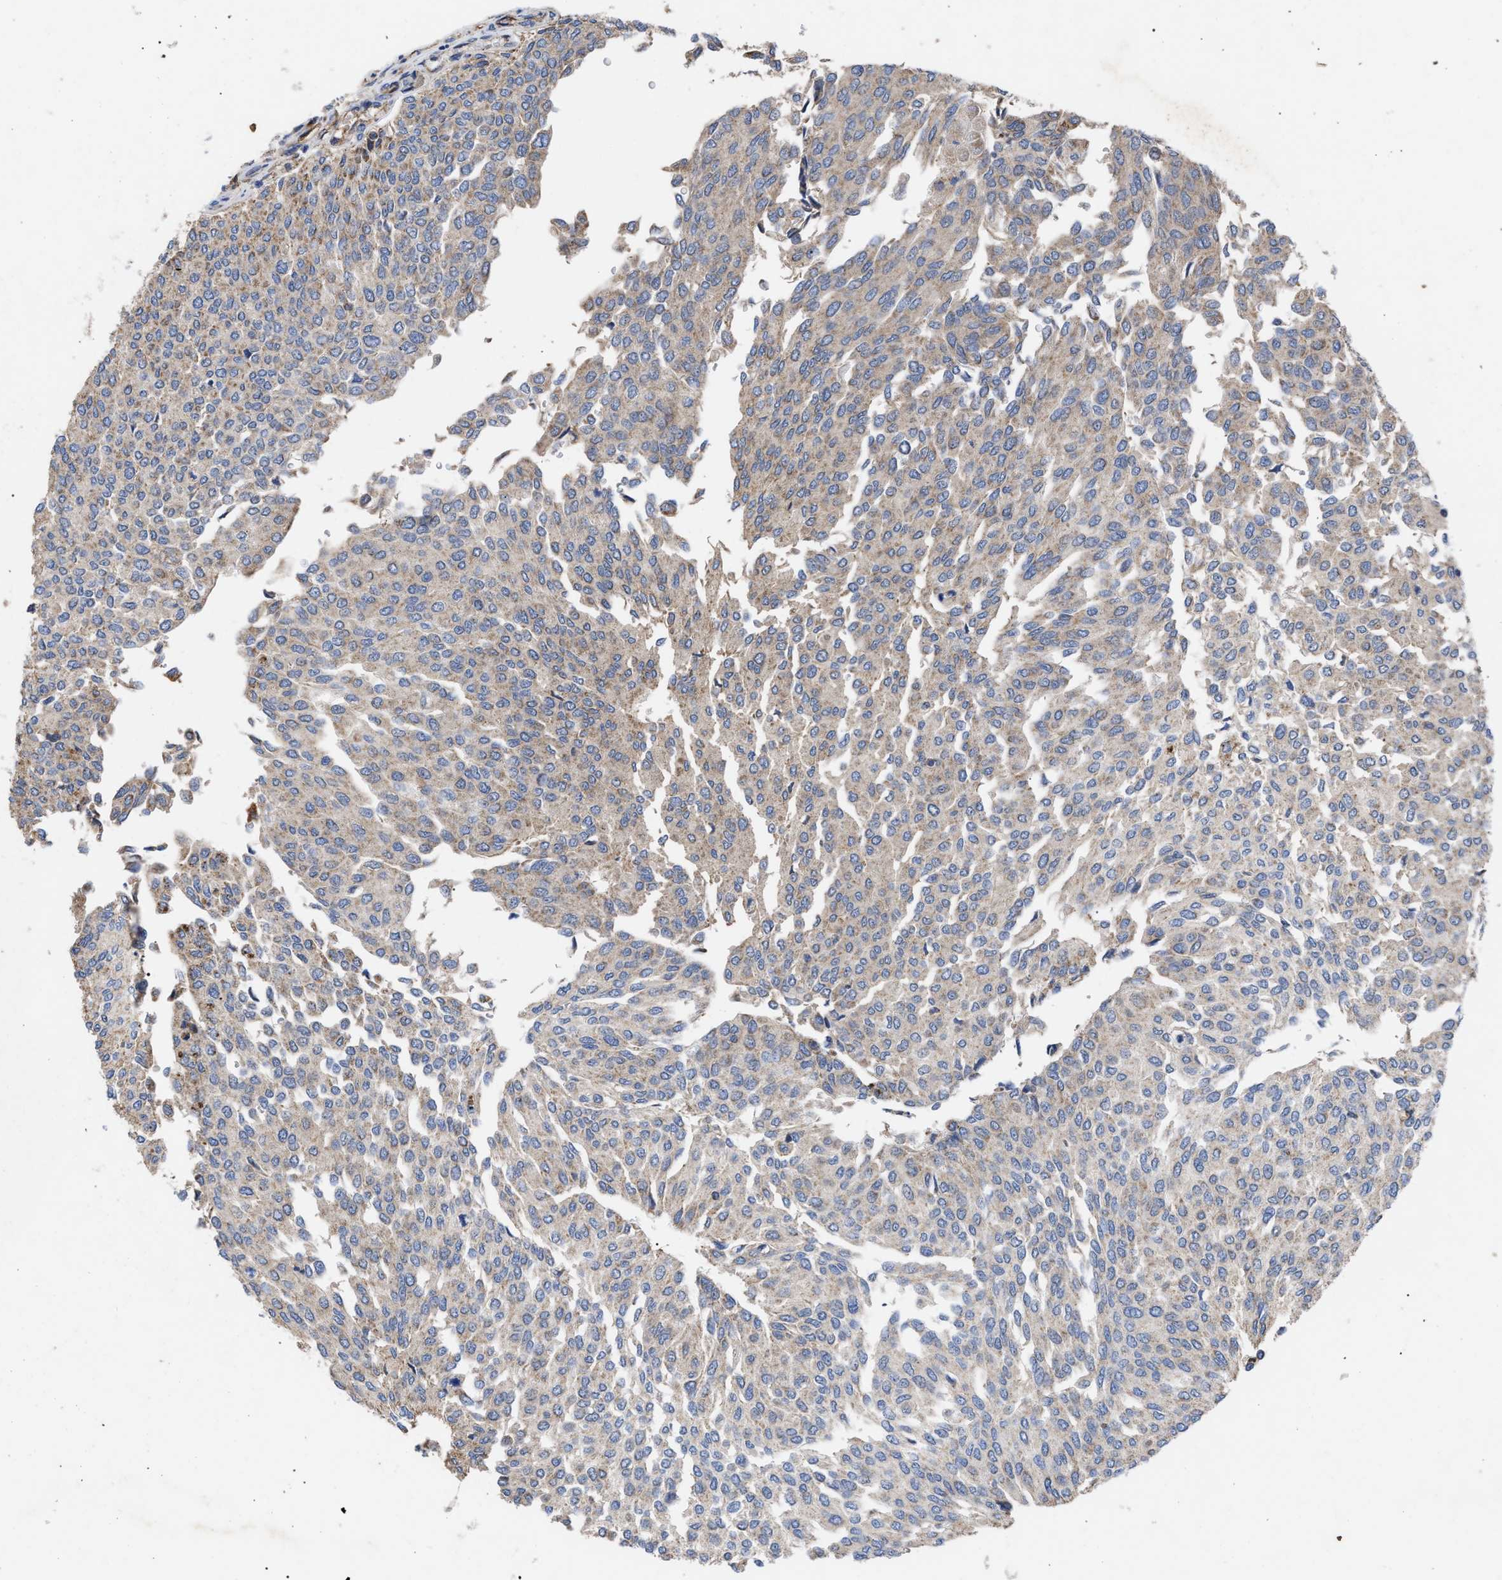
{"staining": {"intensity": "weak", "quantity": ">75%", "location": "cytoplasmic/membranous"}, "tissue": "urothelial cancer", "cell_type": "Tumor cells", "image_type": "cancer", "snomed": [{"axis": "morphology", "description": "Urothelial carcinoma, Low grade"}, {"axis": "topography", "description": "Urinary bladder"}], "caption": "Urothelial cancer stained for a protein shows weak cytoplasmic/membranous positivity in tumor cells.", "gene": "FAM171A2", "patient": {"sex": "female", "age": 79}}